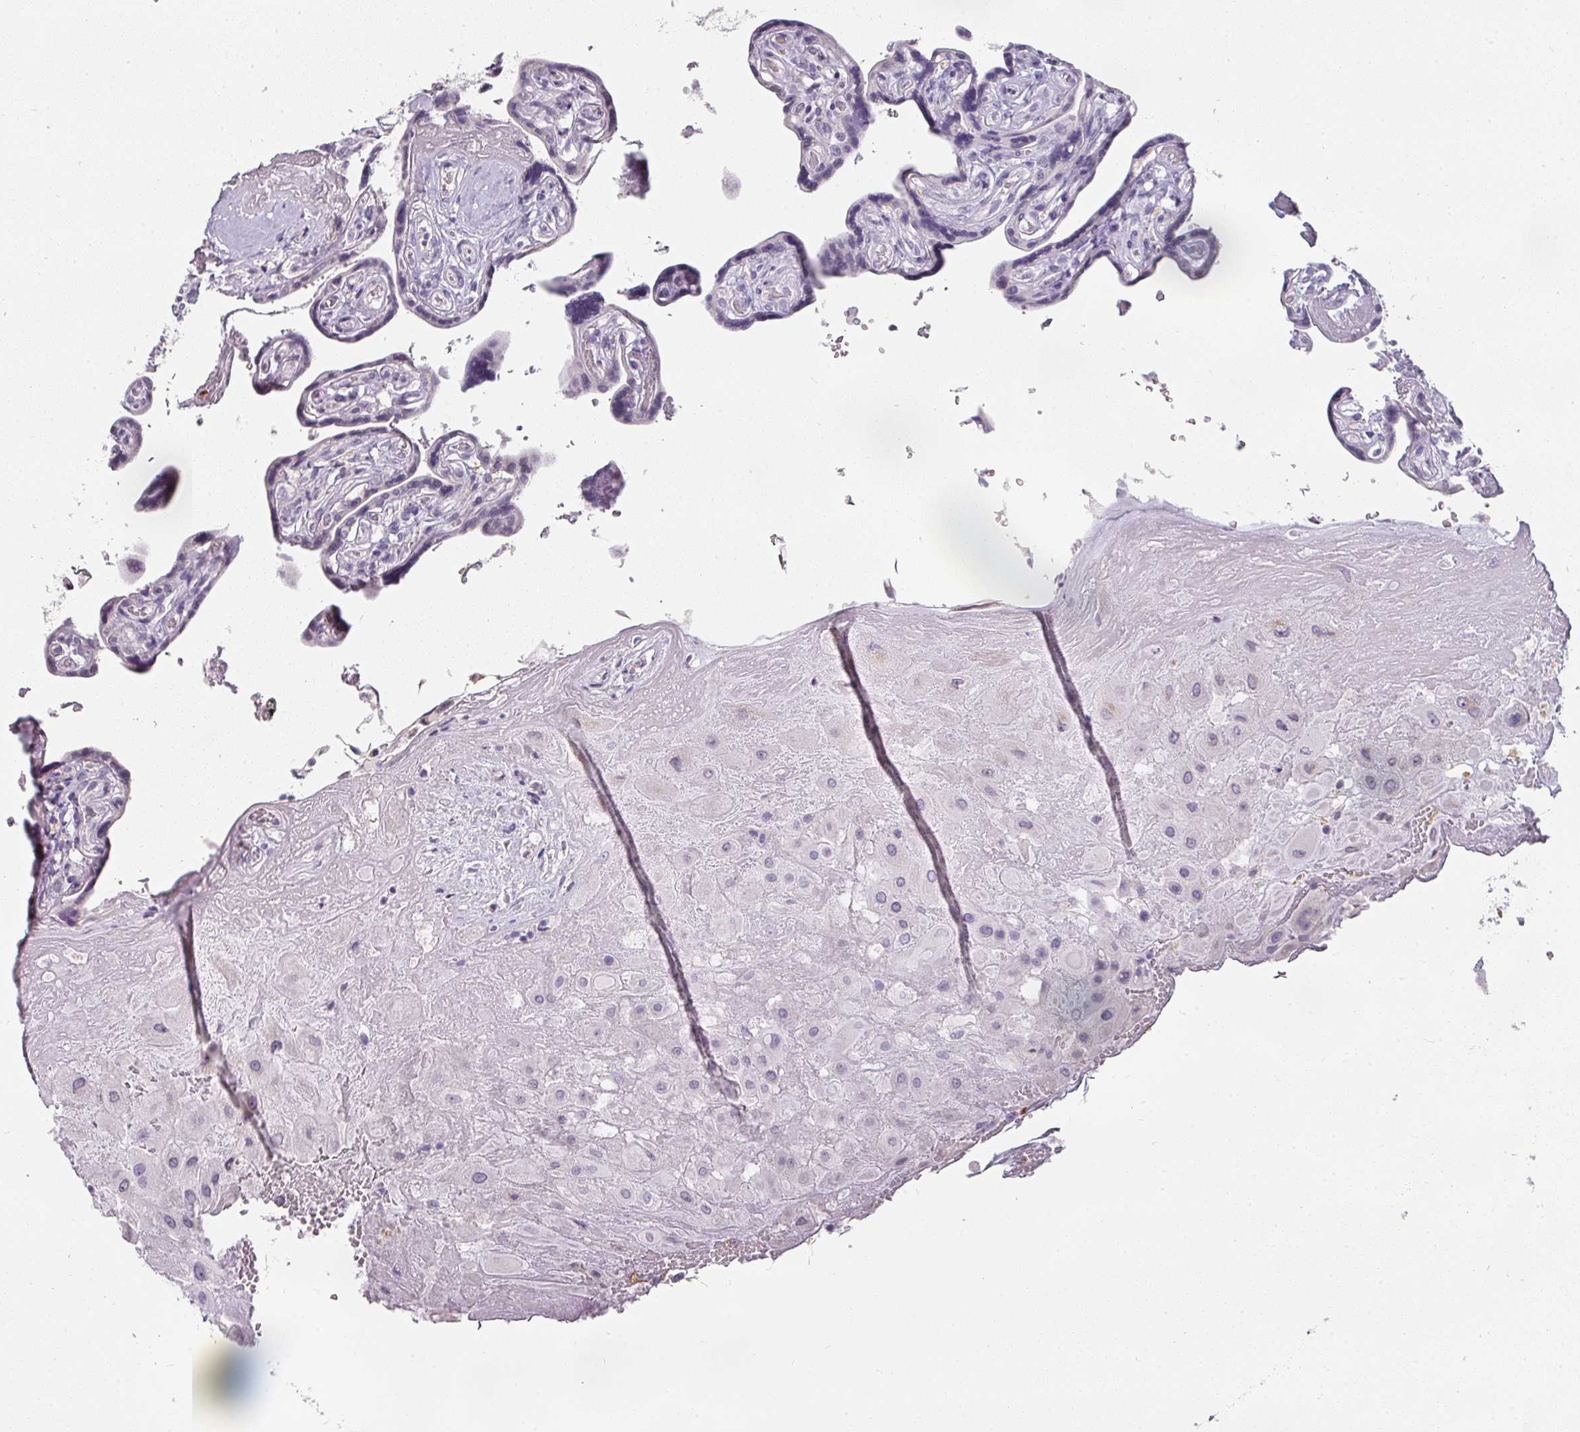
{"staining": {"intensity": "negative", "quantity": "none", "location": "none"}, "tissue": "placenta", "cell_type": "Decidual cells", "image_type": "normal", "snomed": [{"axis": "morphology", "description": "Normal tissue, NOS"}, {"axis": "topography", "description": "Placenta"}], "caption": "Decidual cells are negative for protein expression in normal human placenta. The staining is performed using DAB brown chromogen with nuclei counter-stained in using hematoxylin.", "gene": "CAMP", "patient": {"sex": "female", "age": 32}}